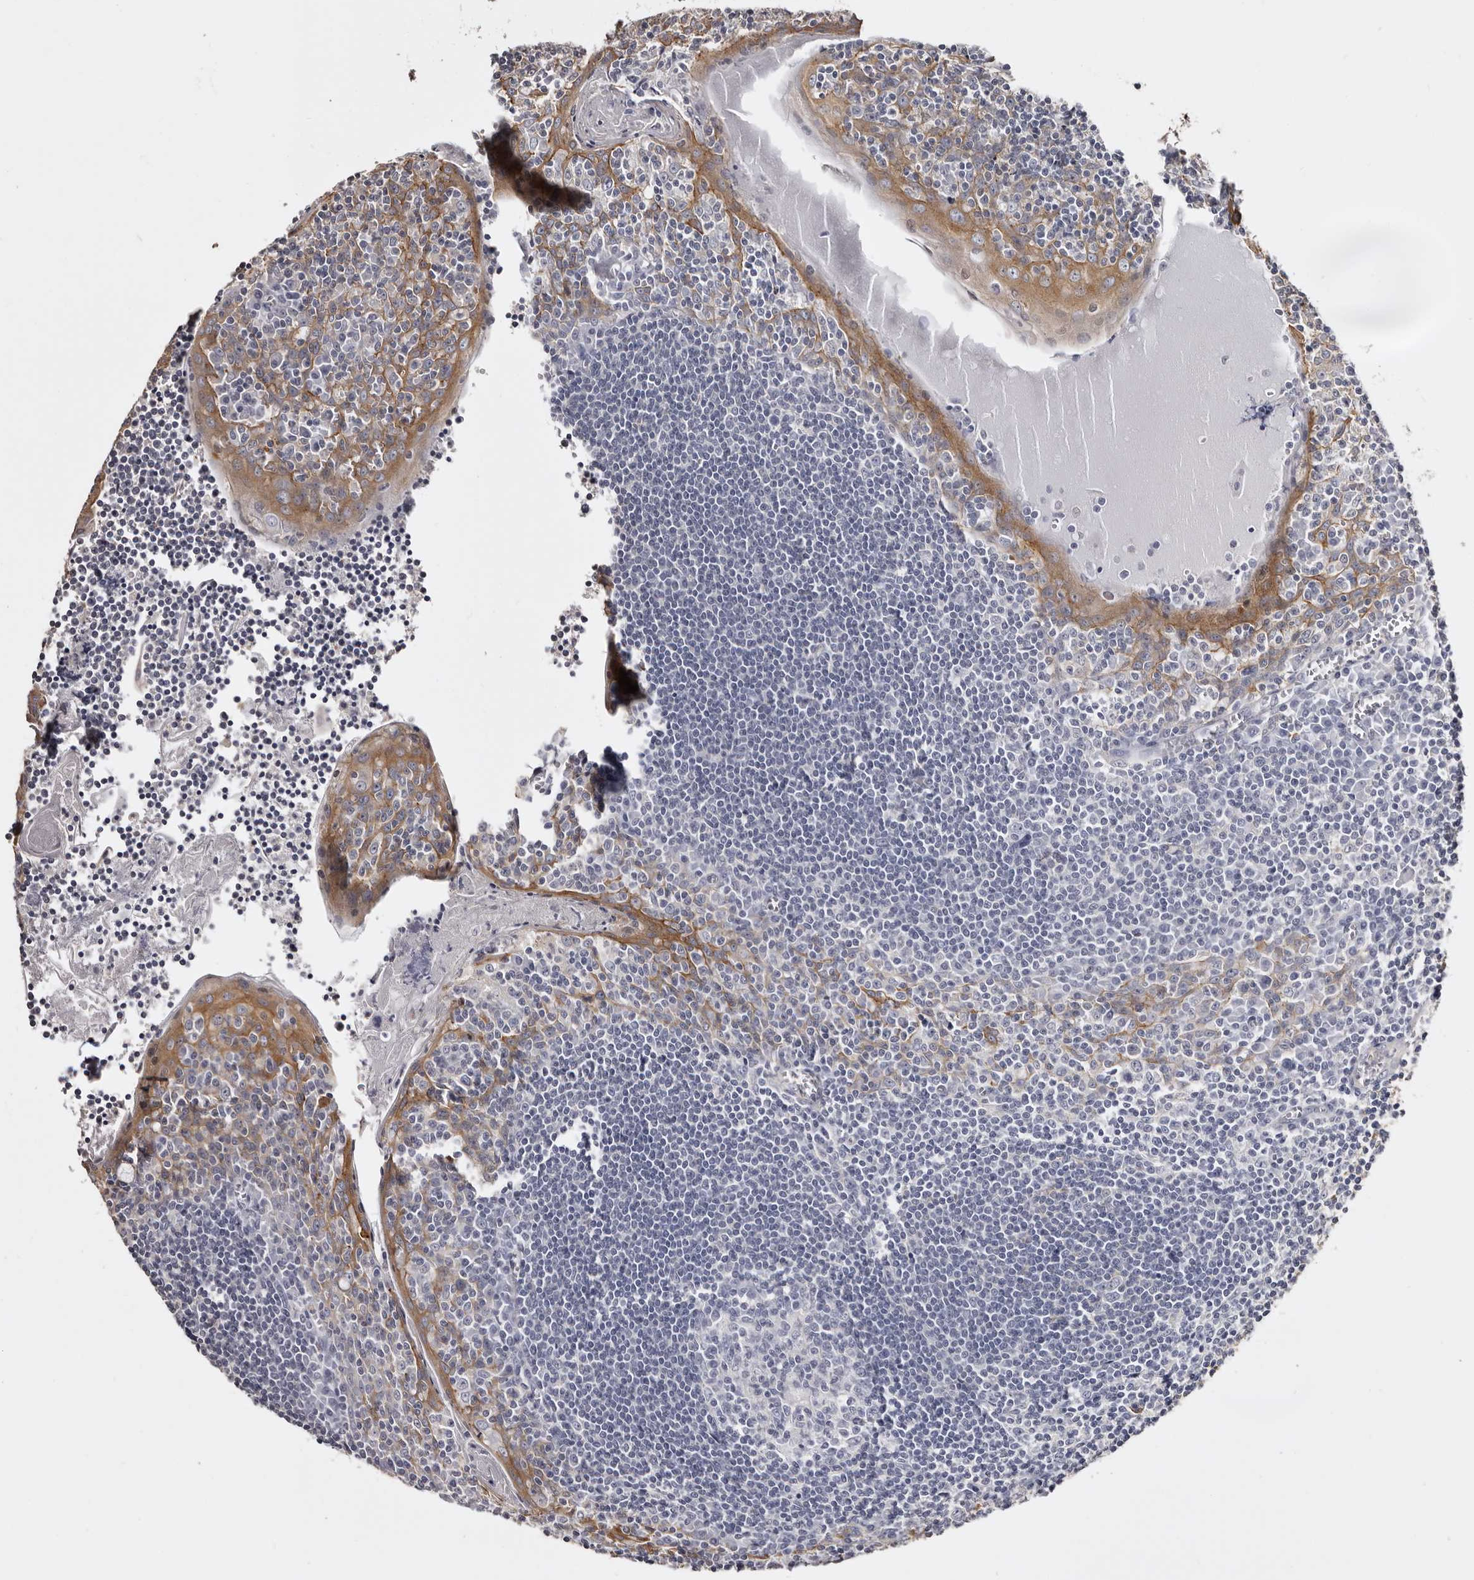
{"staining": {"intensity": "negative", "quantity": "none", "location": "none"}, "tissue": "tonsil", "cell_type": "Germinal center cells", "image_type": "normal", "snomed": [{"axis": "morphology", "description": "Normal tissue, NOS"}, {"axis": "topography", "description": "Tonsil"}], "caption": "The image demonstrates no significant staining in germinal center cells of tonsil. Nuclei are stained in blue.", "gene": "LAD1", "patient": {"sex": "male", "age": 27}}